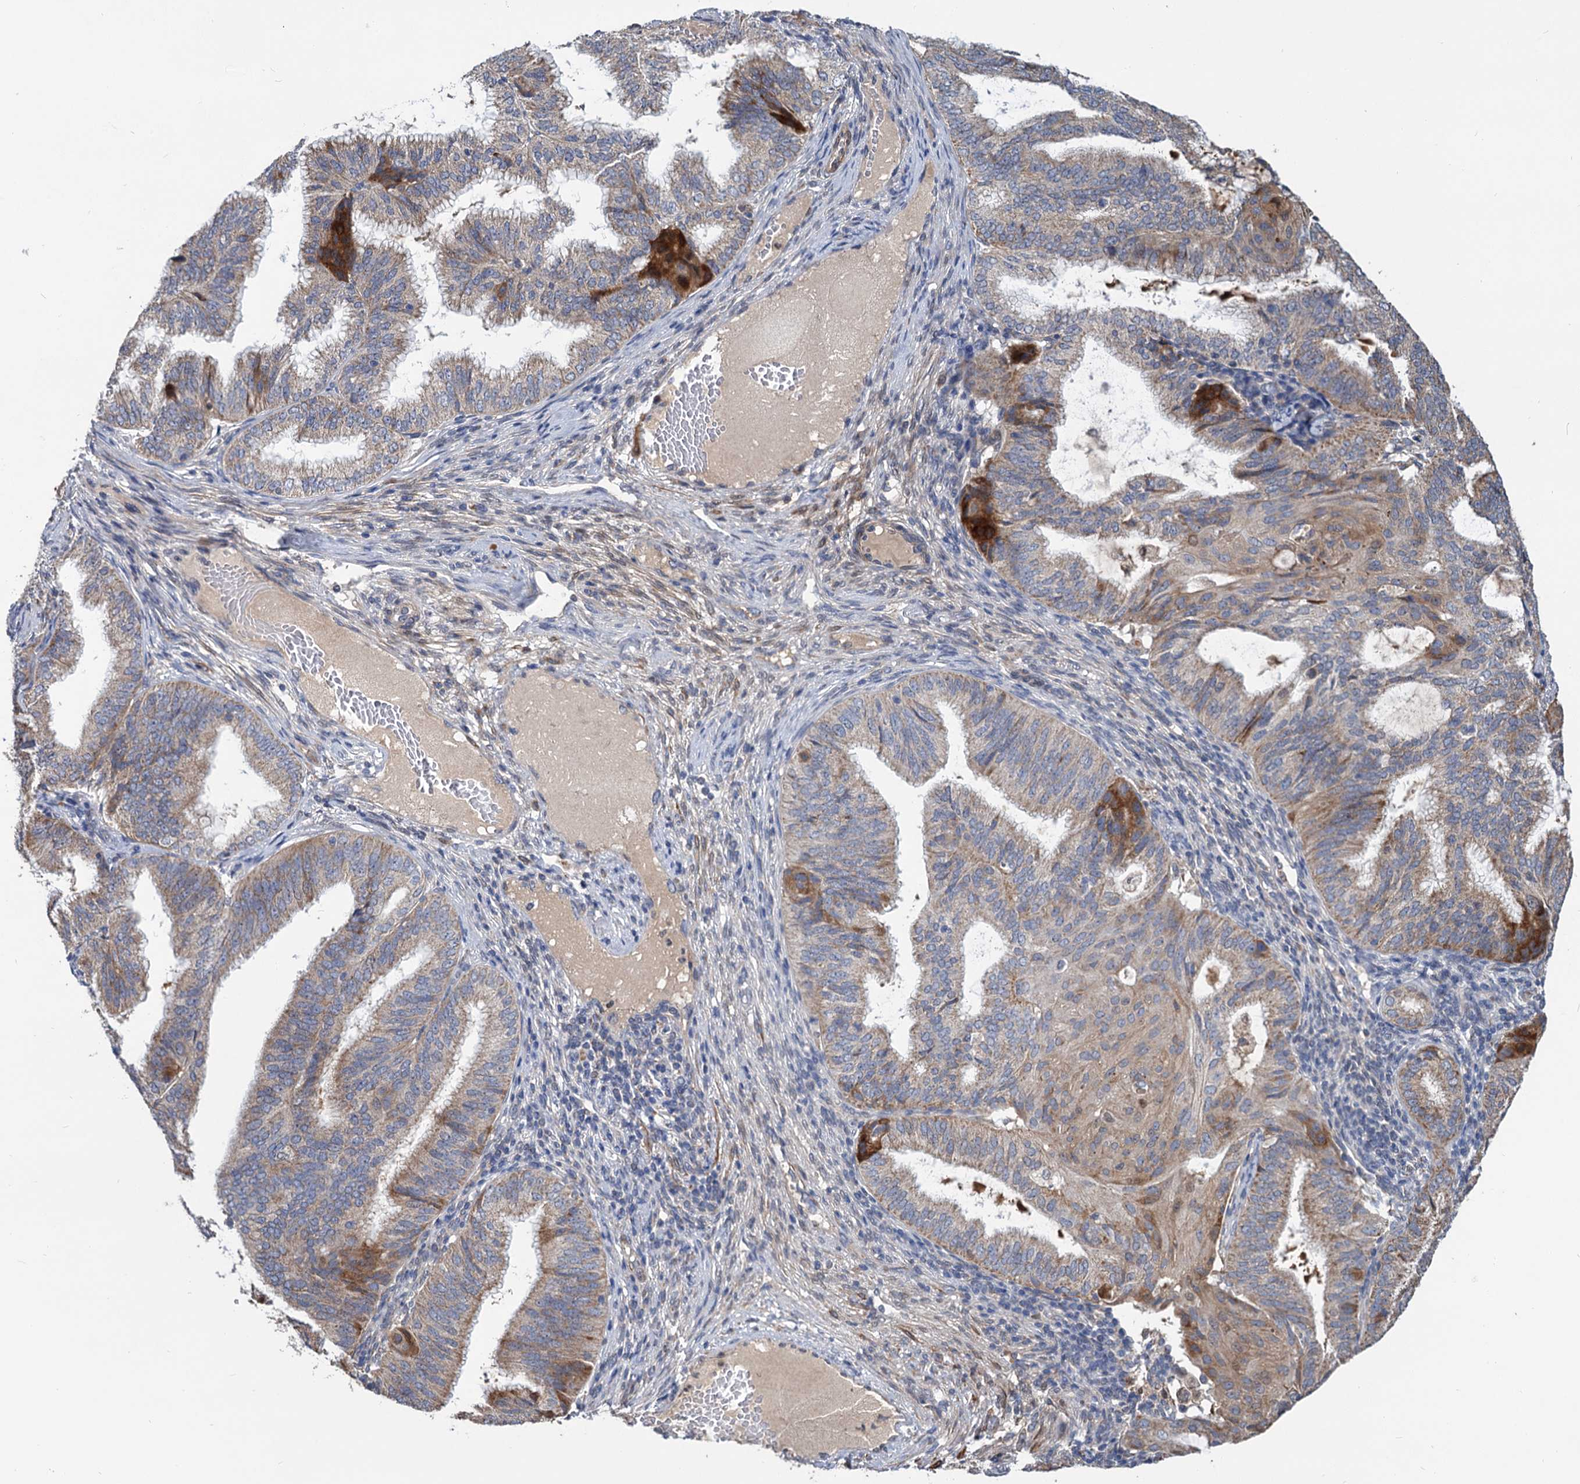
{"staining": {"intensity": "weak", "quantity": "25%-75%", "location": "cytoplasmic/membranous"}, "tissue": "endometrial cancer", "cell_type": "Tumor cells", "image_type": "cancer", "snomed": [{"axis": "morphology", "description": "Adenocarcinoma, NOS"}, {"axis": "topography", "description": "Endometrium"}], "caption": "Protein analysis of endometrial adenocarcinoma tissue demonstrates weak cytoplasmic/membranous positivity in approximately 25%-75% of tumor cells. Nuclei are stained in blue.", "gene": "ALKBH7", "patient": {"sex": "female", "age": 49}}